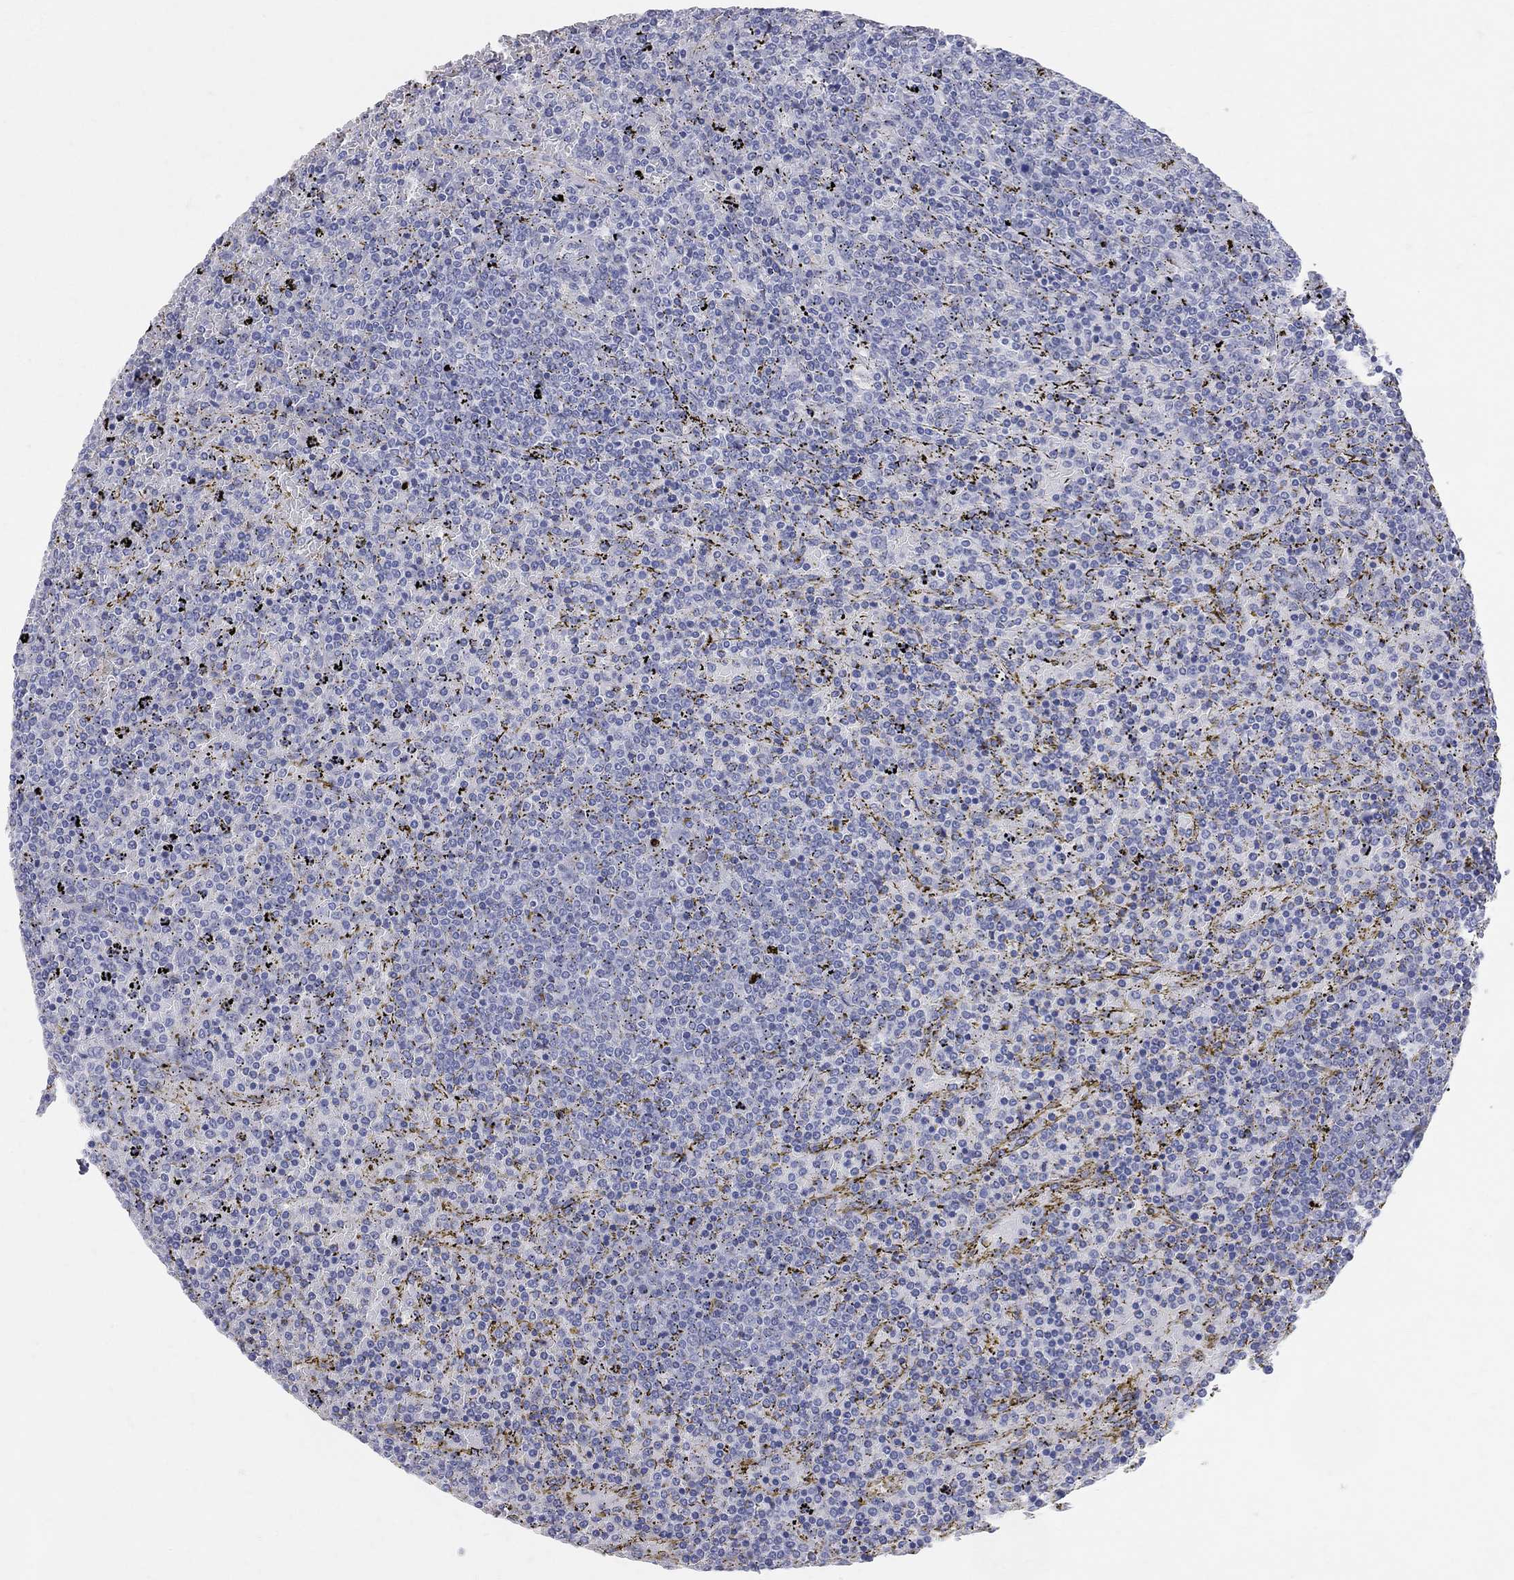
{"staining": {"intensity": "negative", "quantity": "none", "location": "none"}, "tissue": "lymphoma", "cell_type": "Tumor cells", "image_type": "cancer", "snomed": [{"axis": "morphology", "description": "Malignant lymphoma, non-Hodgkin's type, Low grade"}, {"axis": "topography", "description": "Spleen"}], "caption": "High power microscopy micrograph of an immunohistochemistry photomicrograph of lymphoma, revealing no significant expression in tumor cells. (Stains: DAB (3,3'-diaminobenzidine) immunohistochemistry (IHC) with hematoxylin counter stain, Microscopy: brightfield microscopy at high magnification).", "gene": "AOX1", "patient": {"sex": "female", "age": 77}}